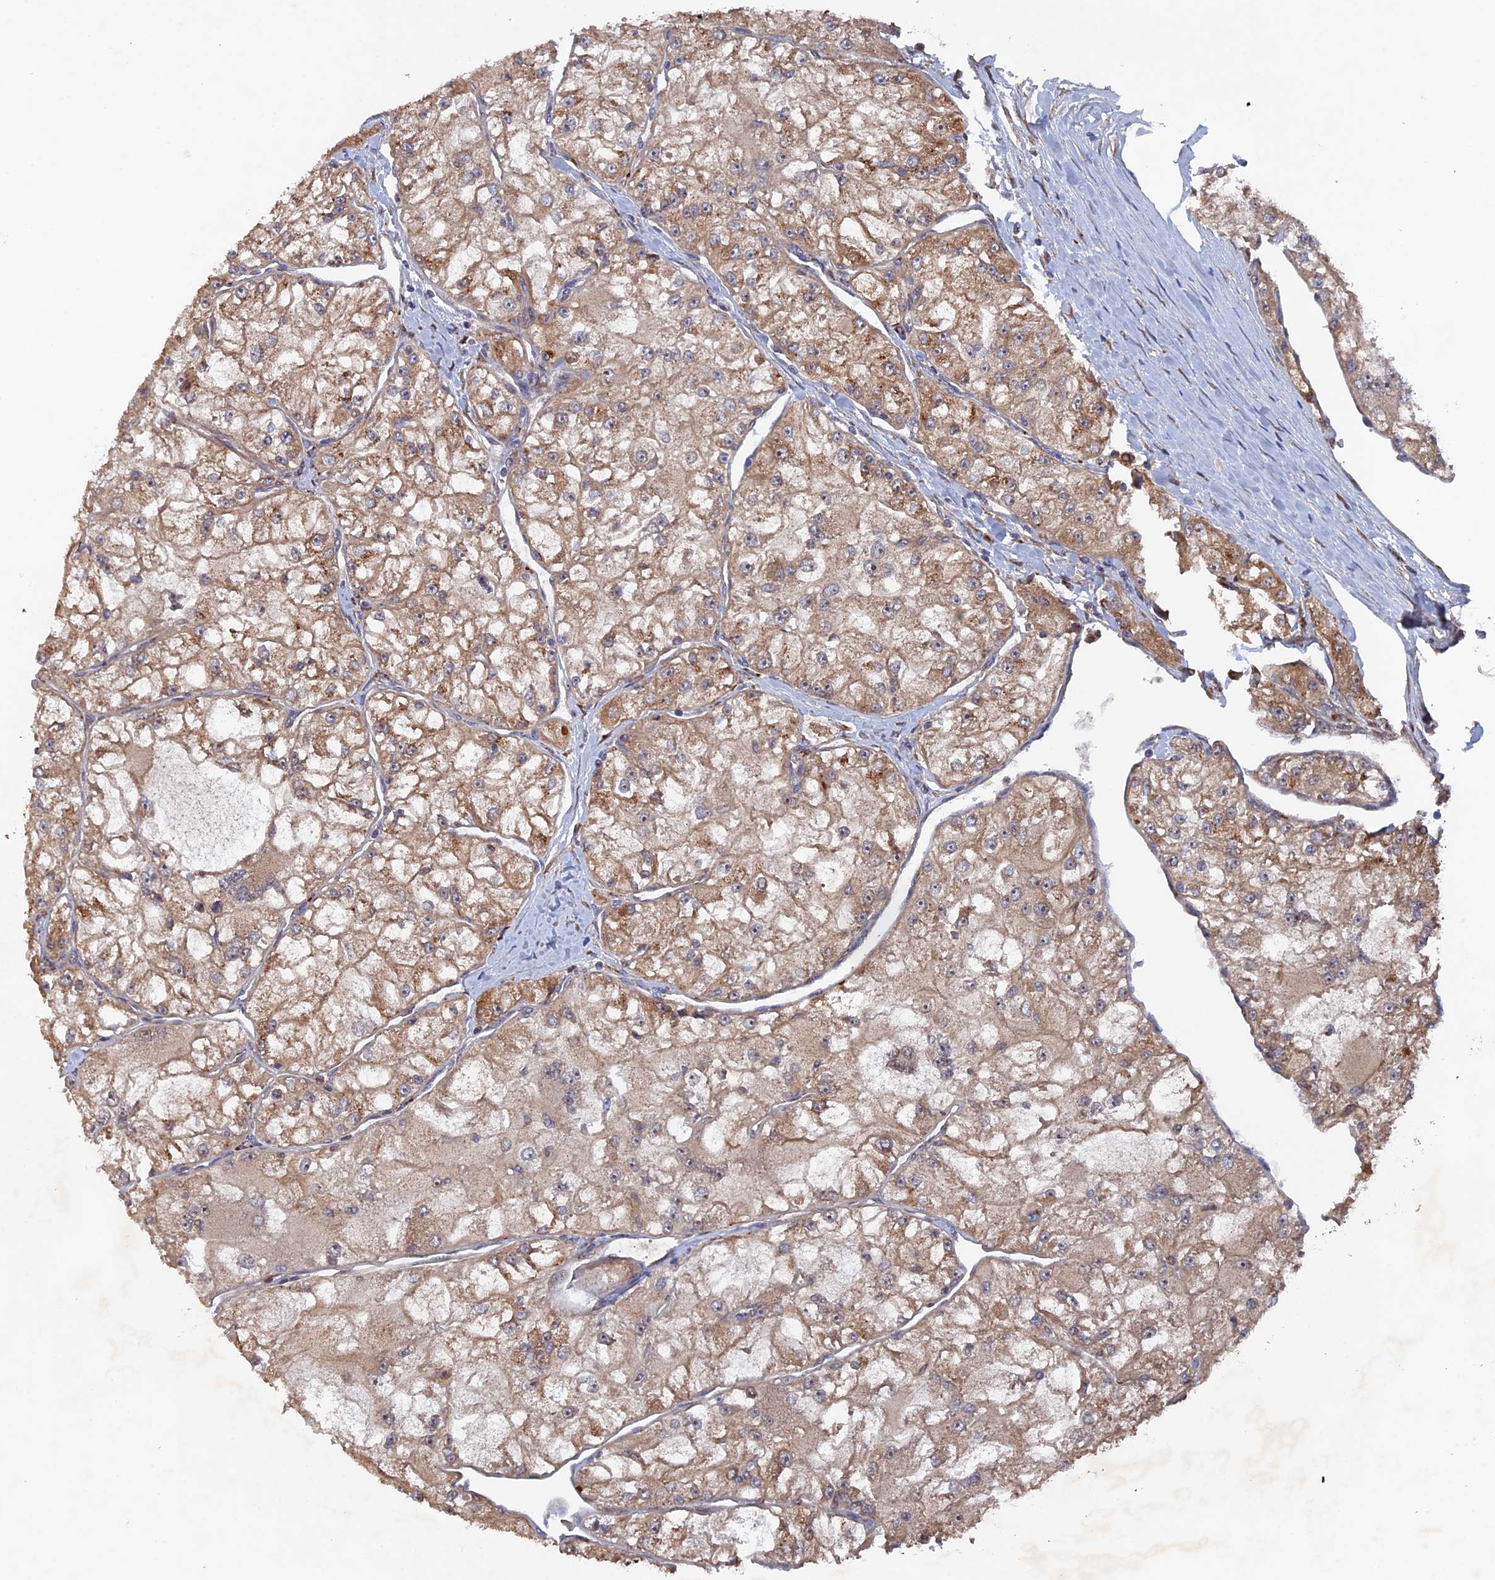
{"staining": {"intensity": "moderate", "quantity": "25%-75%", "location": "cytoplasmic/membranous"}, "tissue": "renal cancer", "cell_type": "Tumor cells", "image_type": "cancer", "snomed": [{"axis": "morphology", "description": "Adenocarcinoma, NOS"}, {"axis": "topography", "description": "Kidney"}], "caption": "Immunohistochemical staining of renal cancer shows medium levels of moderate cytoplasmic/membranous protein positivity in approximately 25%-75% of tumor cells.", "gene": "VPS37C", "patient": {"sex": "female", "age": 72}}